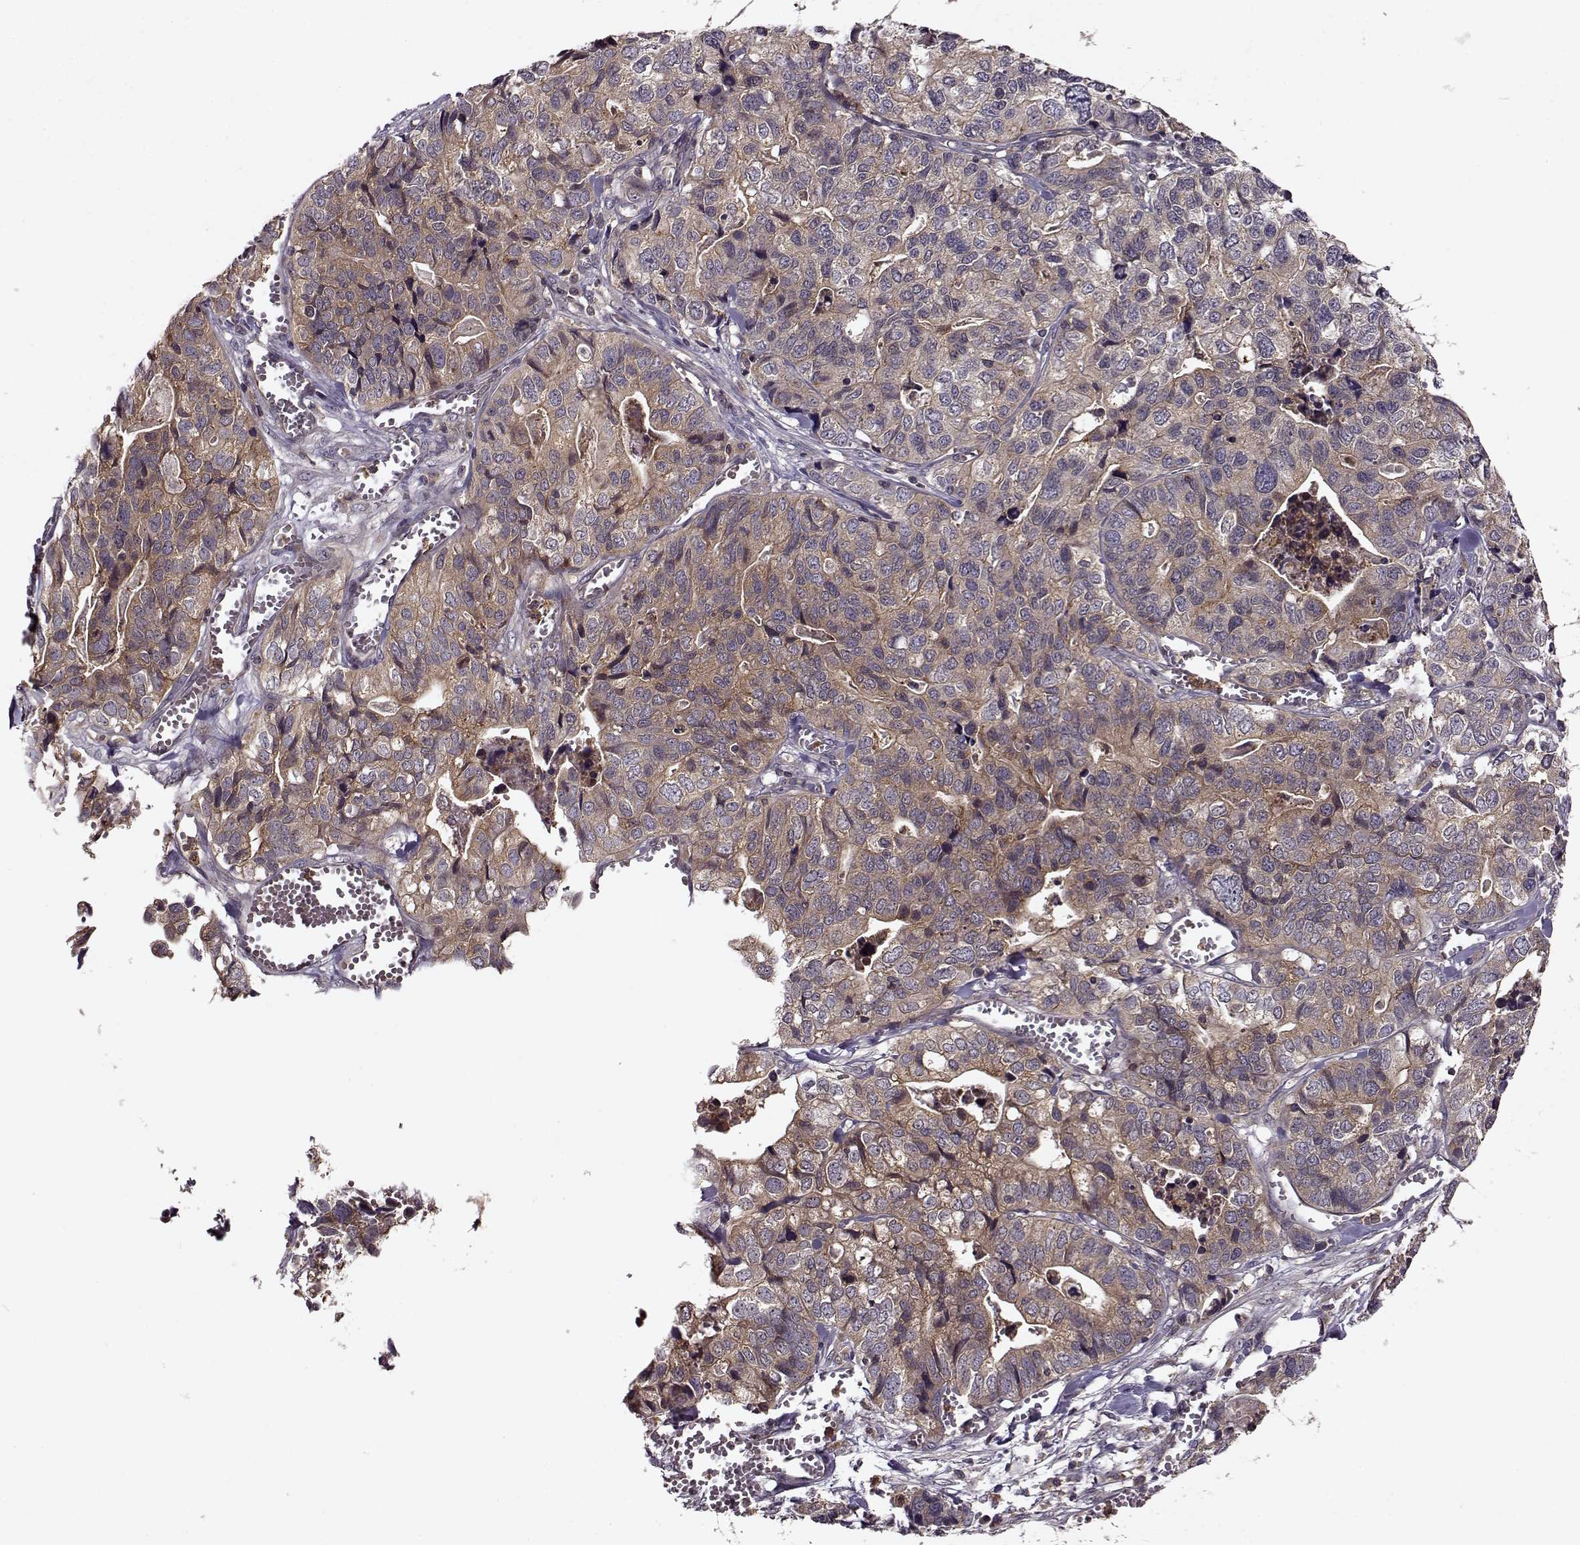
{"staining": {"intensity": "weak", "quantity": ">75%", "location": "cytoplasmic/membranous"}, "tissue": "stomach cancer", "cell_type": "Tumor cells", "image_type": "cancer", "snomed": [{"axis": "morphology", "description": "Adenocarcinoma, NOS"}, {"axis": "topography", "description": "Stomach, upper"}], "caption": "A micrograph showing weak cytoplasmic/membranous positivity in about >75% of tumor cells in stomach adenocarcinoma, as visualized by brown immunohistochemical staining.", "gene": "IFRD2", "patient": {"sex": "female", "age": 67}}